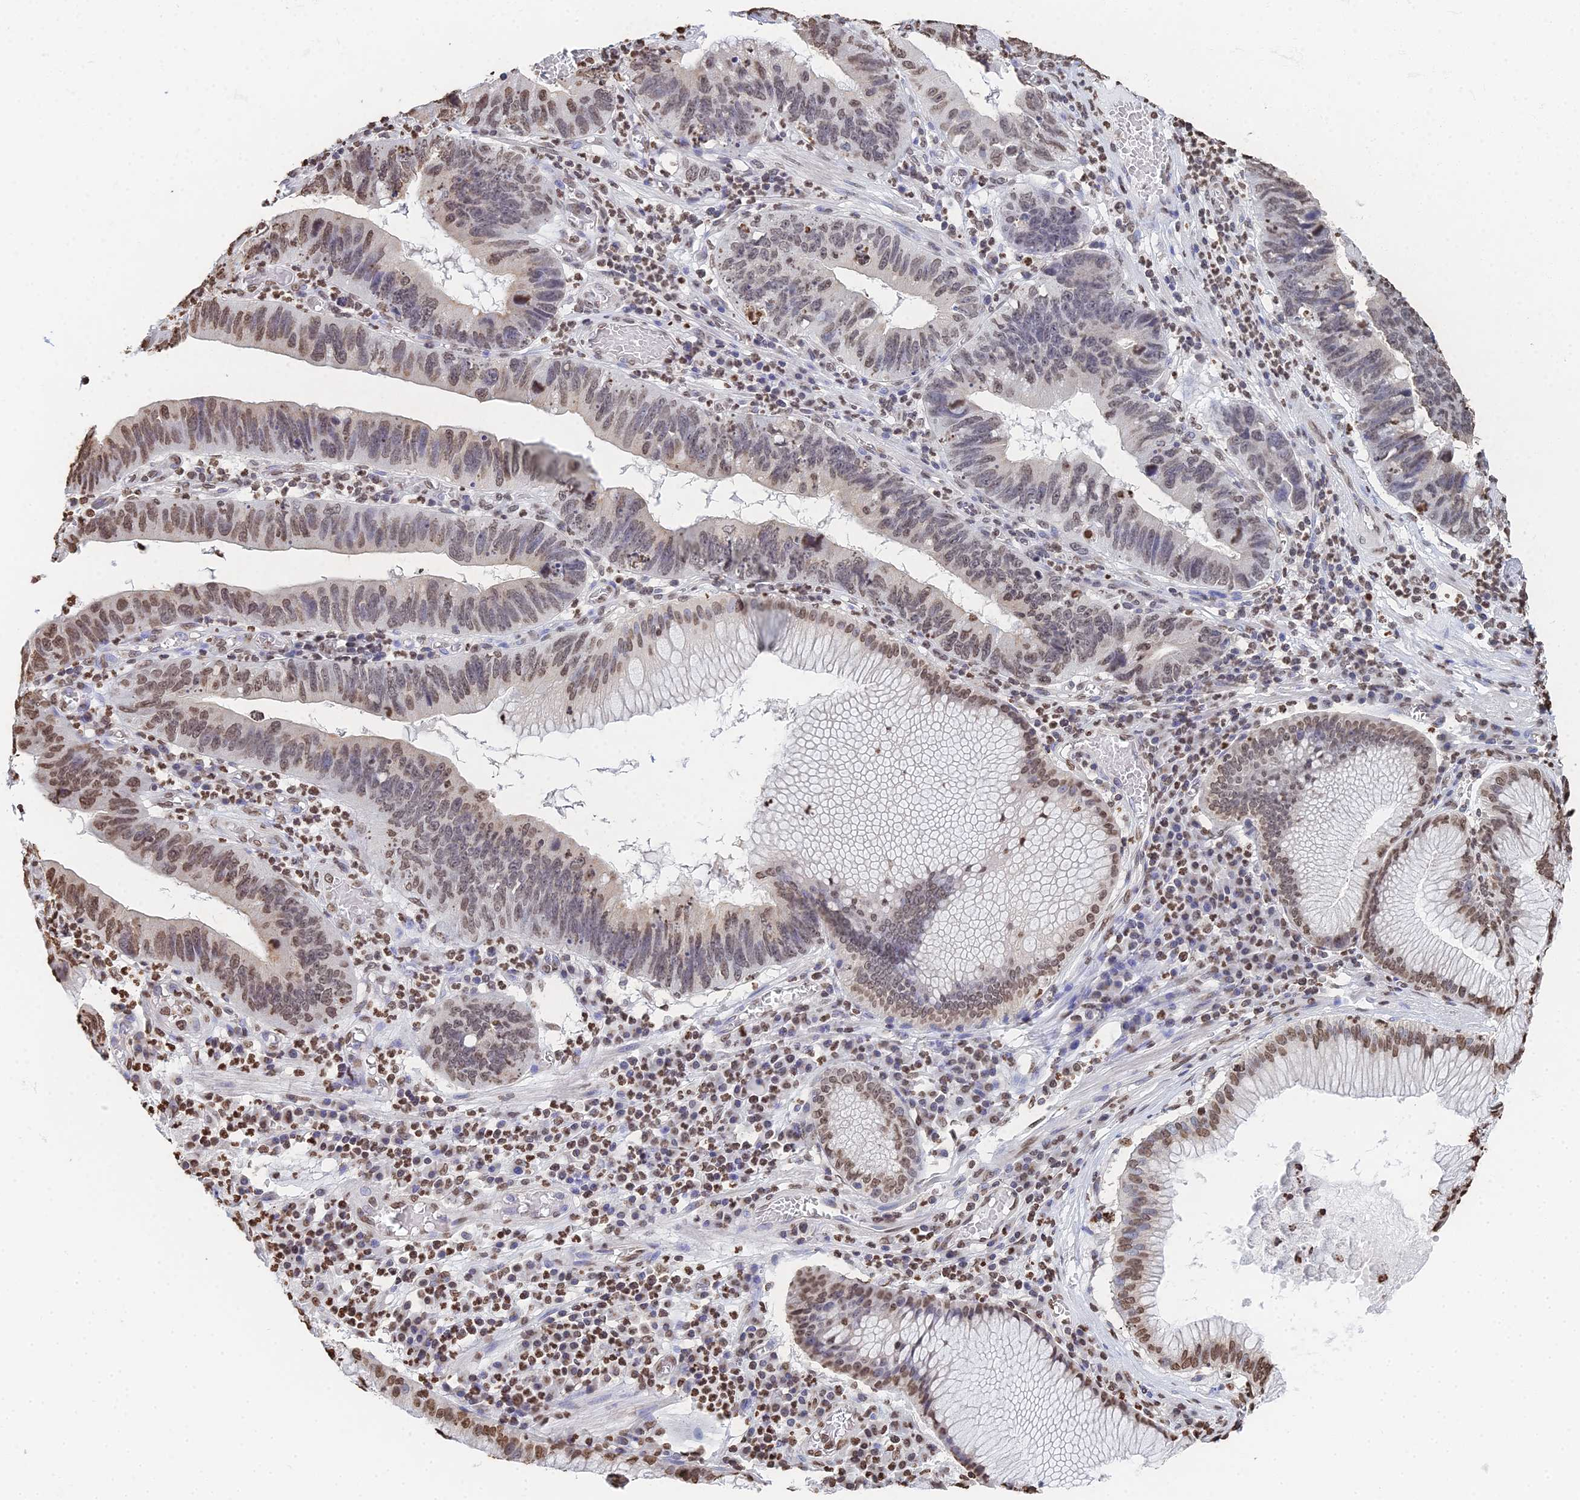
{"staining": {"intensity": "moderate", "quantity": "<25%", "location": "nuclear"}, "tissue": "stomach cancer", "cell_type": "Tumor cells", "image_type": "cancer", "snomed": [{"axis": "morphology", "description": "Adenocarcinoma, NOS"}, {"axis": "topography", "description": "Stomach"}], "caption": "About <25% of tumor cells in human stomach adenocarcinoma demonstrate moderate nuclear protein positivity as visualized by brown immunohistochemical staining.", "gene": "GBP3", "patient": {"sex": "male", "age": 59}}